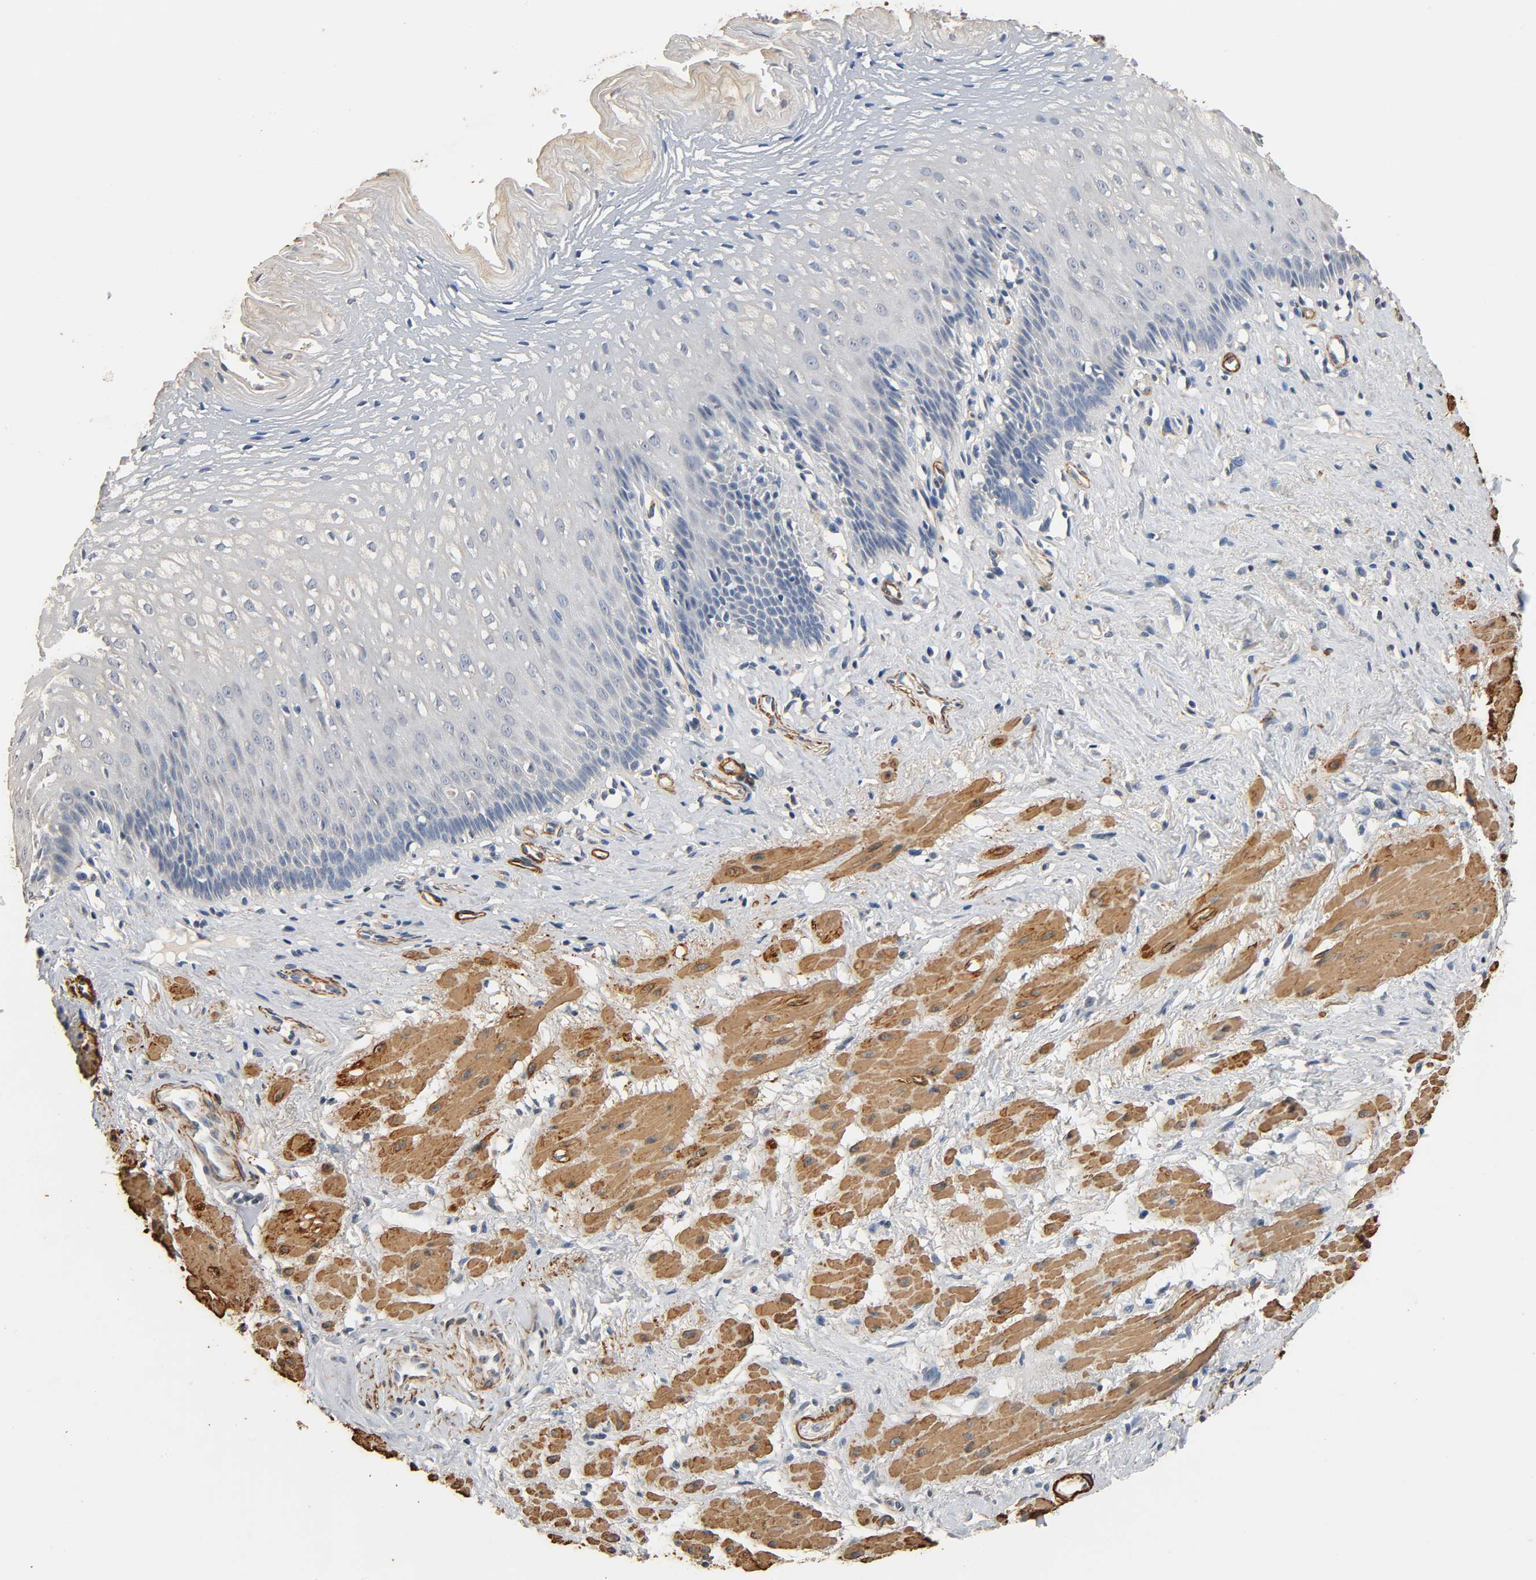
{"staining": {"intensity": "weak", "quantity": "<25%", "location": "cytoplasmic/membranous"}, "tissue": "esophagus", "cell_type": "Squamous epithelial cells", "image_type": "normal", "snomed": [{"axis": "morphology", "description": "Normal tissue, NOS"}, {"axis": "topography", "description": "Esophagus"}], "caption": "Immunohistochemistry (IHC) histopathology image of benign esophagus: human esophagus stained with DAB shows no significant protein expression in squamous epithelial cells.", "gene": "GSTA1", "patient": {"sex": "female", "age": 70}}